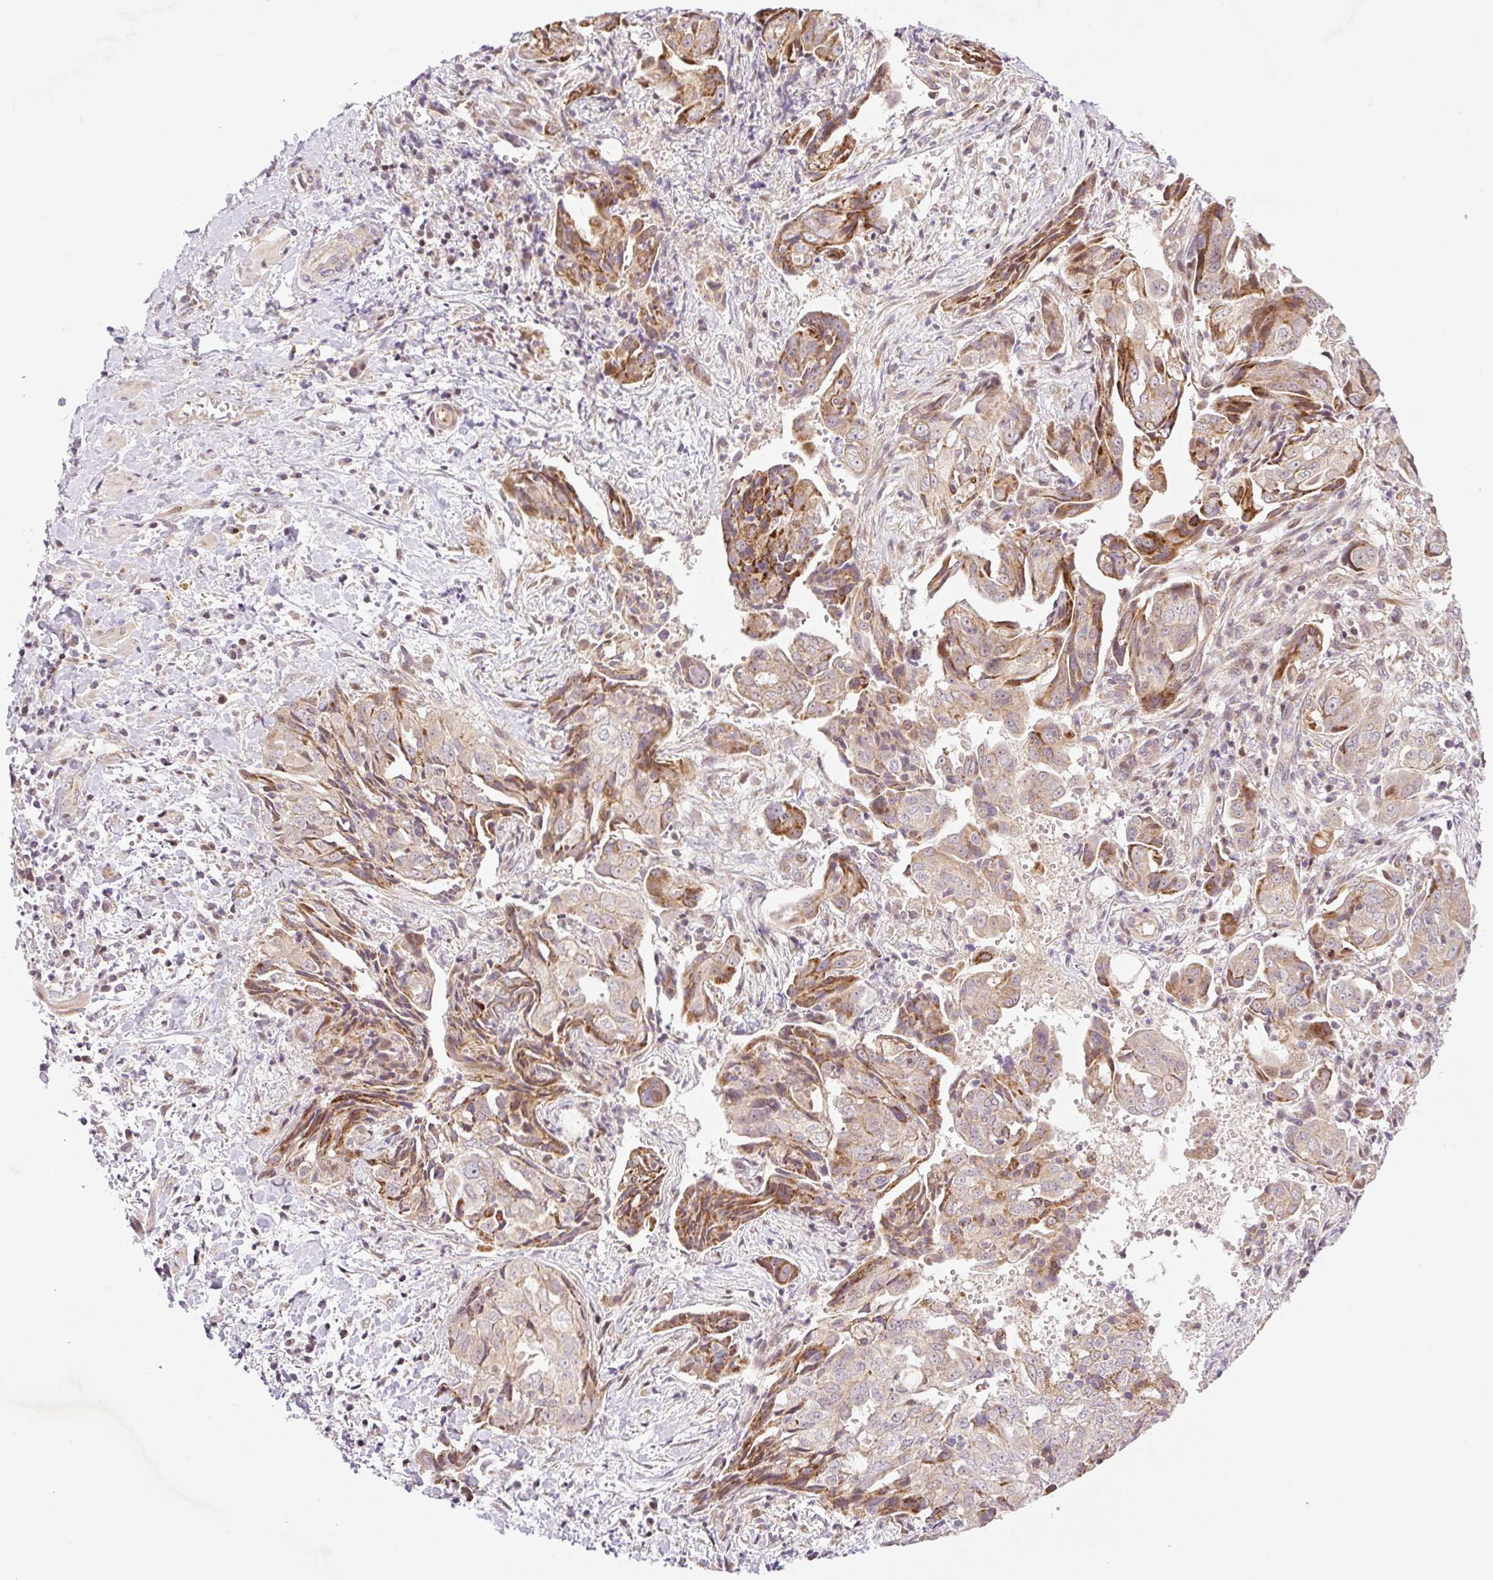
{"staining": {"intensity": "moderate", "quantity": "25%-75%", "location": "cytoplasmic/membranous"}, "tissue": "ovarian cancer", "cell_type": "Tumor cells", "image_type": "cancer", "snomed": [{"axis": "morphology", "description": "Carcinoma, endometroid"}, {"axis": "topography", "description": "Ovary"}], "caption": "Moderate cytoplasmic/membranous staining is seen in approximately 25%-75% of tumor cells in endometroid carcinoma (ovarian).", "gene": "ZNF394", "patient": {"sex": "female", "age": 70}}